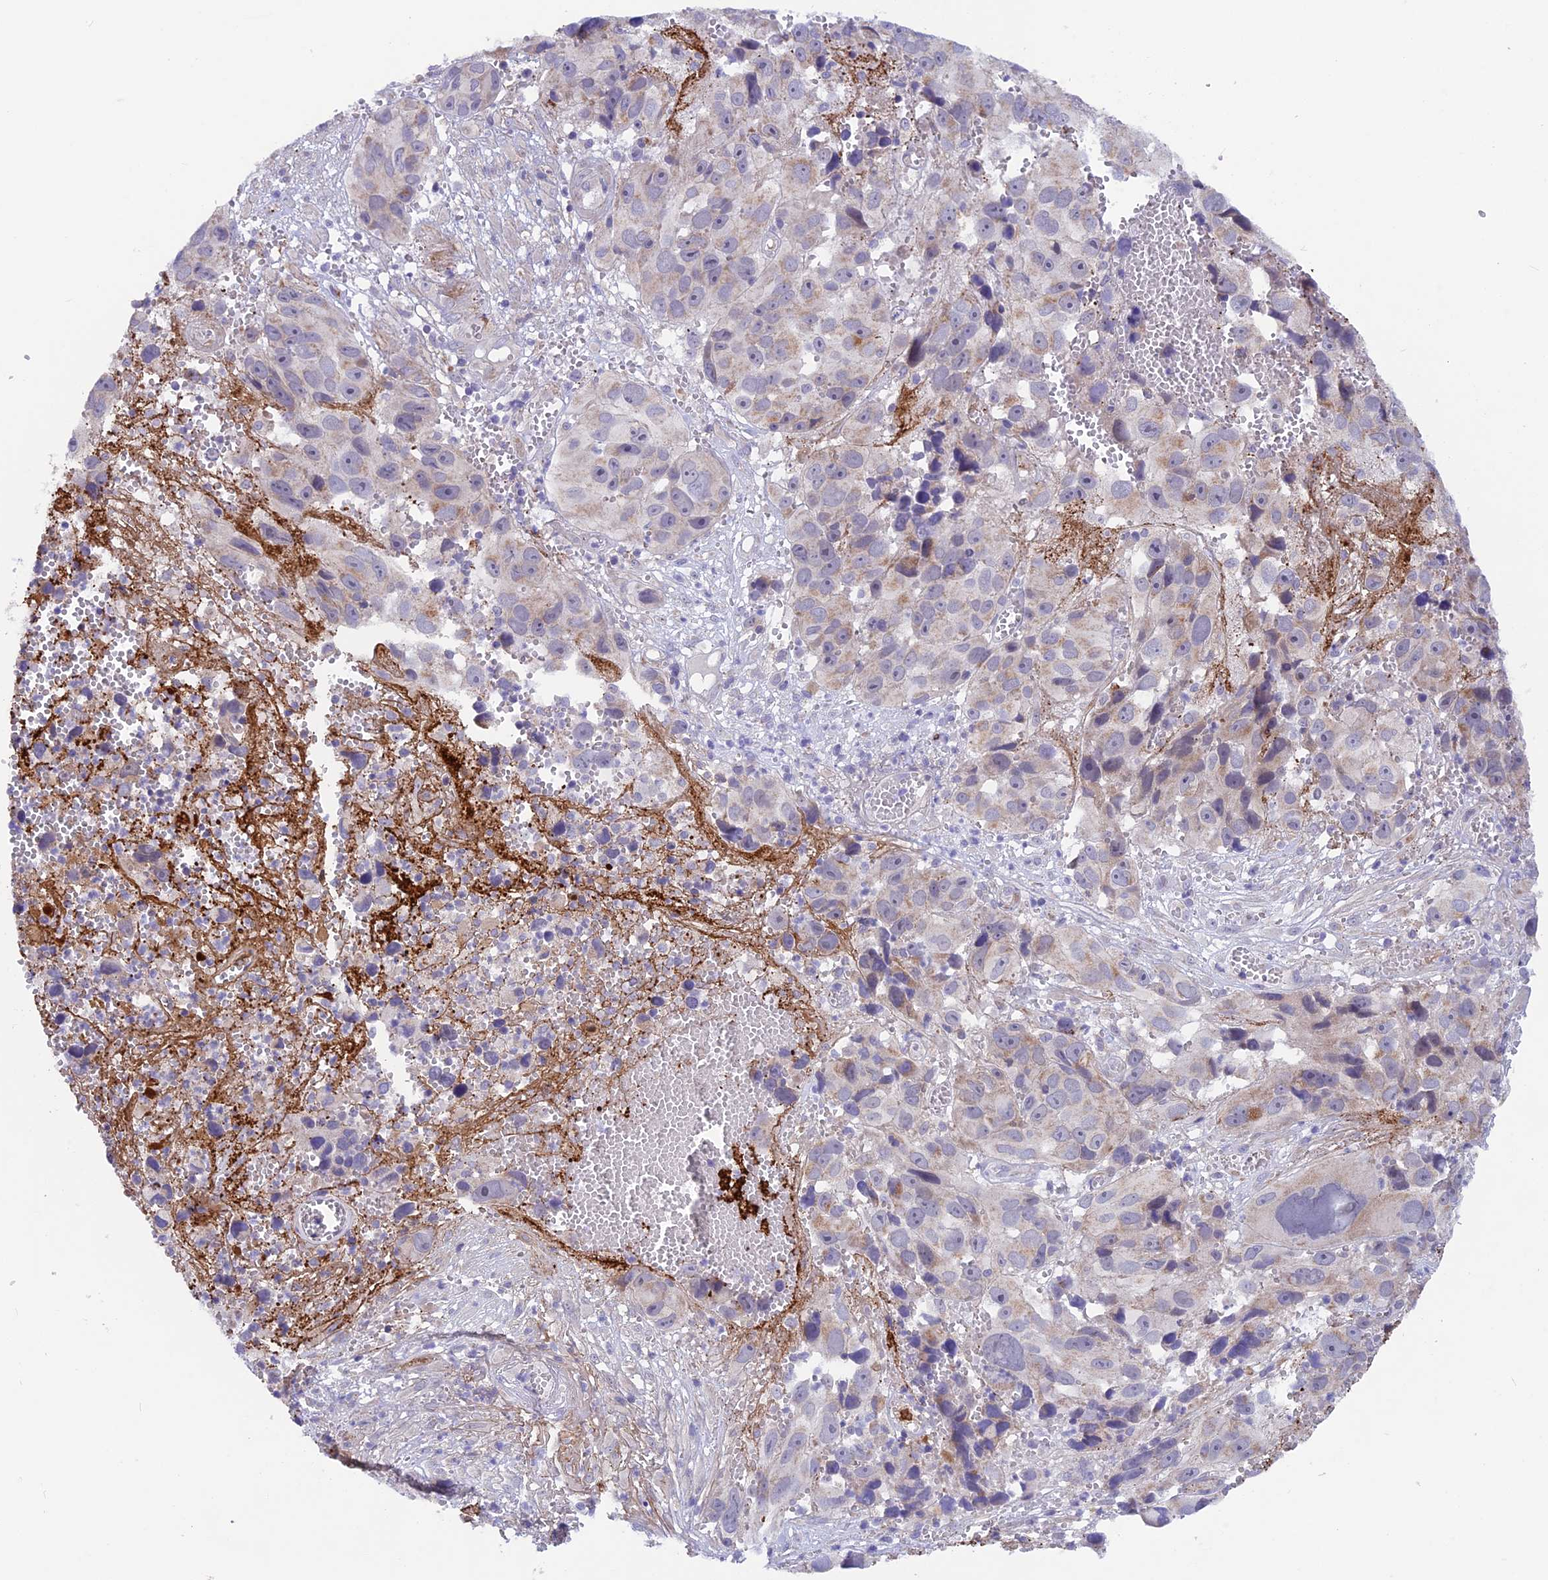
{"staining": {"intensity": "weak", "quantity": "25%-75%", "location": "cytoplasmic/membranous"}, "tissue": "melanoma", "cell_type": "Tumor cells", "image_type": "cancer", "snomed": [{"axis": "morphology", "description": "Malignant melanoma, NOS"}, {"axis": "topography", "description": "Skin"}], "caption": "Human melanoma stained with a brown dye displays weak cytoplasmic/membranous positive expression in about 25%-75% of tumor cells.", "gene": "PLAC9", "patient": {"sex": "male", "age": 84}}